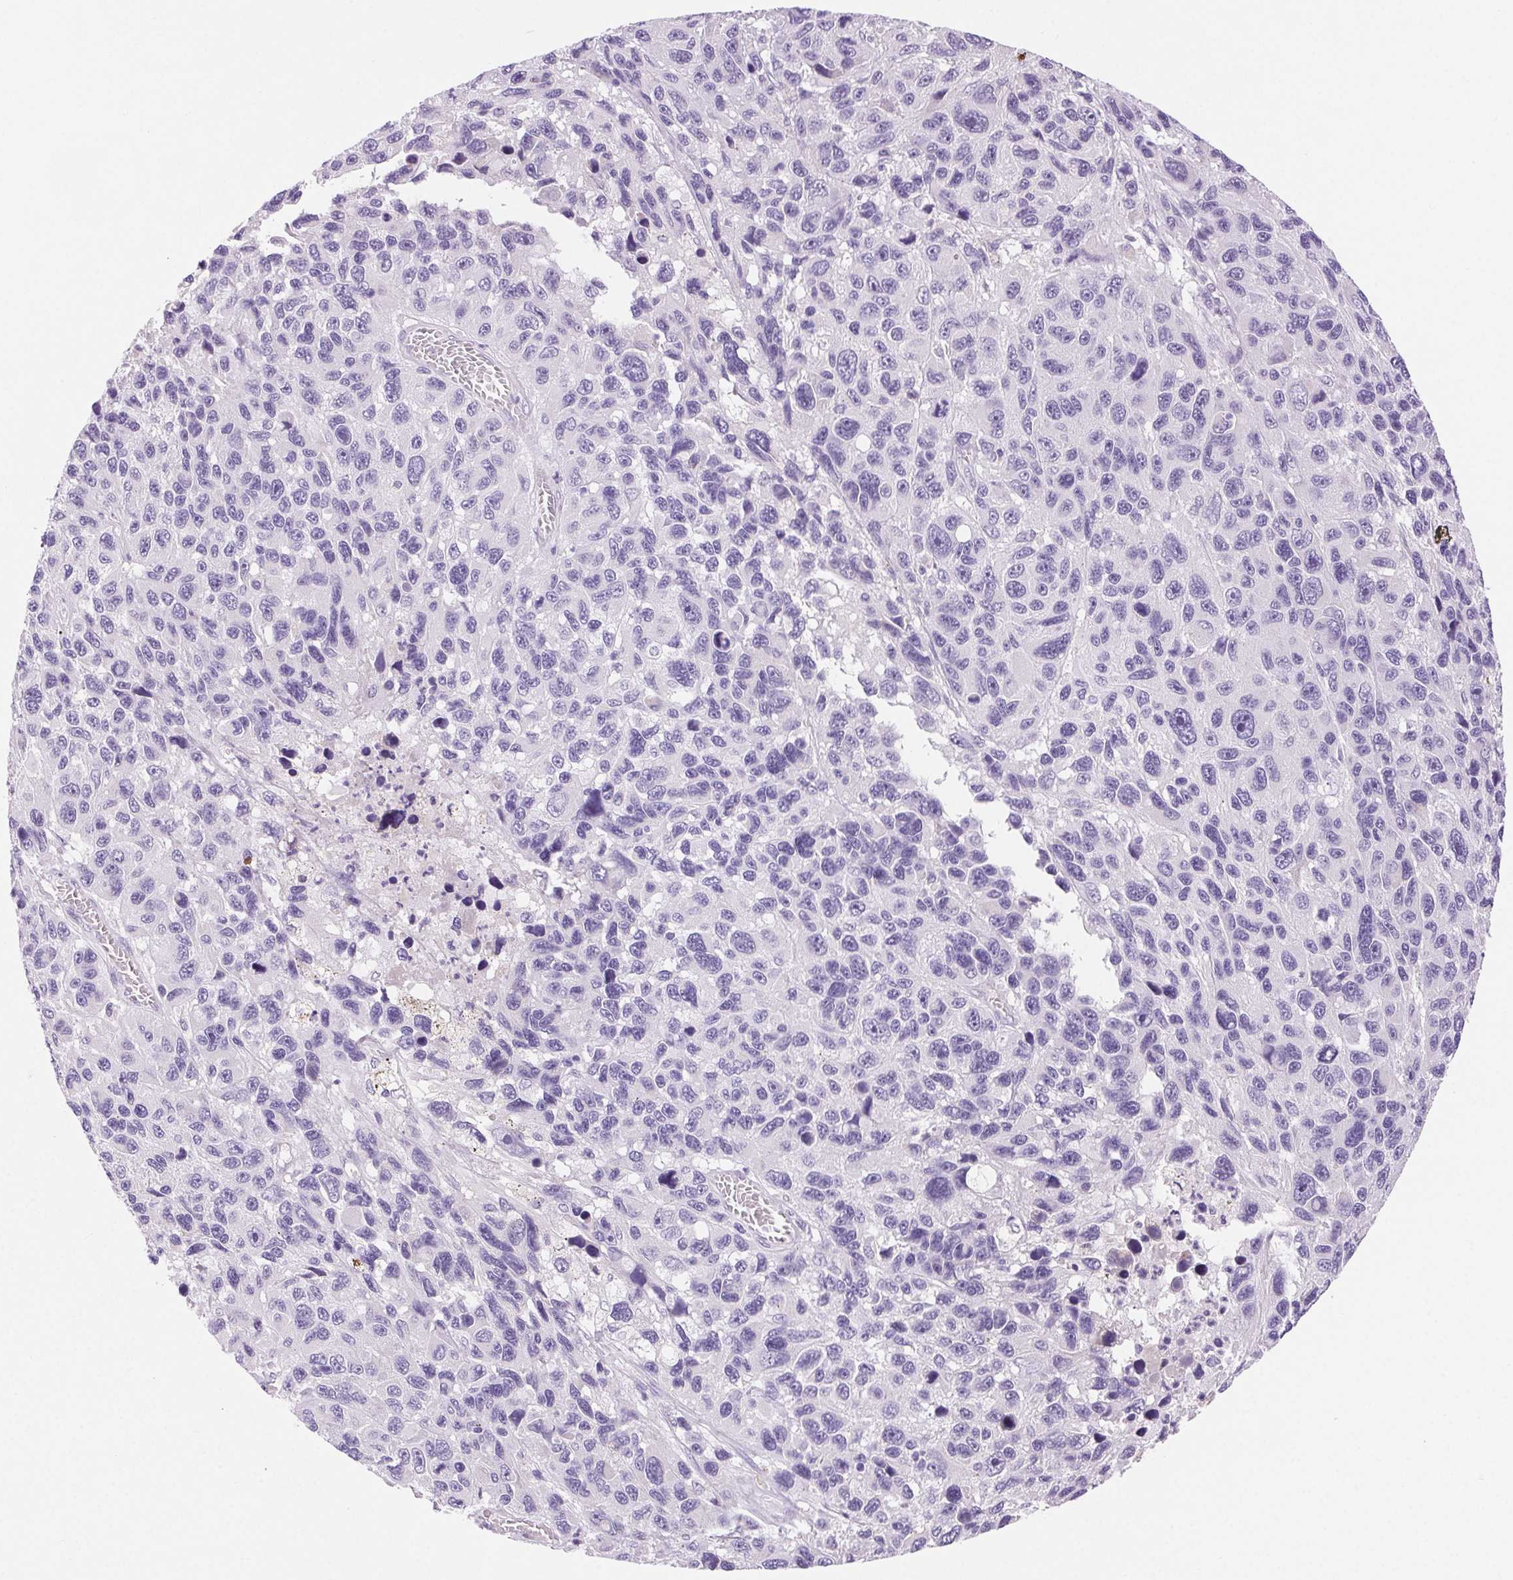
{"staining": {"intensity": "negative", "quantity": "none", "location": "none"}, "tissue": "melanoma", "cell_type": "Tumor cells", "image_type": "cancer", "snomed": [{"axis": "morphology", "description": "Malignant melanoma, NOS"}, {"axis": "topography", "description": "Skin"}], "caption": "DAB immunohistochemical staining of malignant melanoma exhibits no significant staining in tumor cells.", "gene": "ARHGAP11B", "patient": {"sex": "male", "age": 53}}